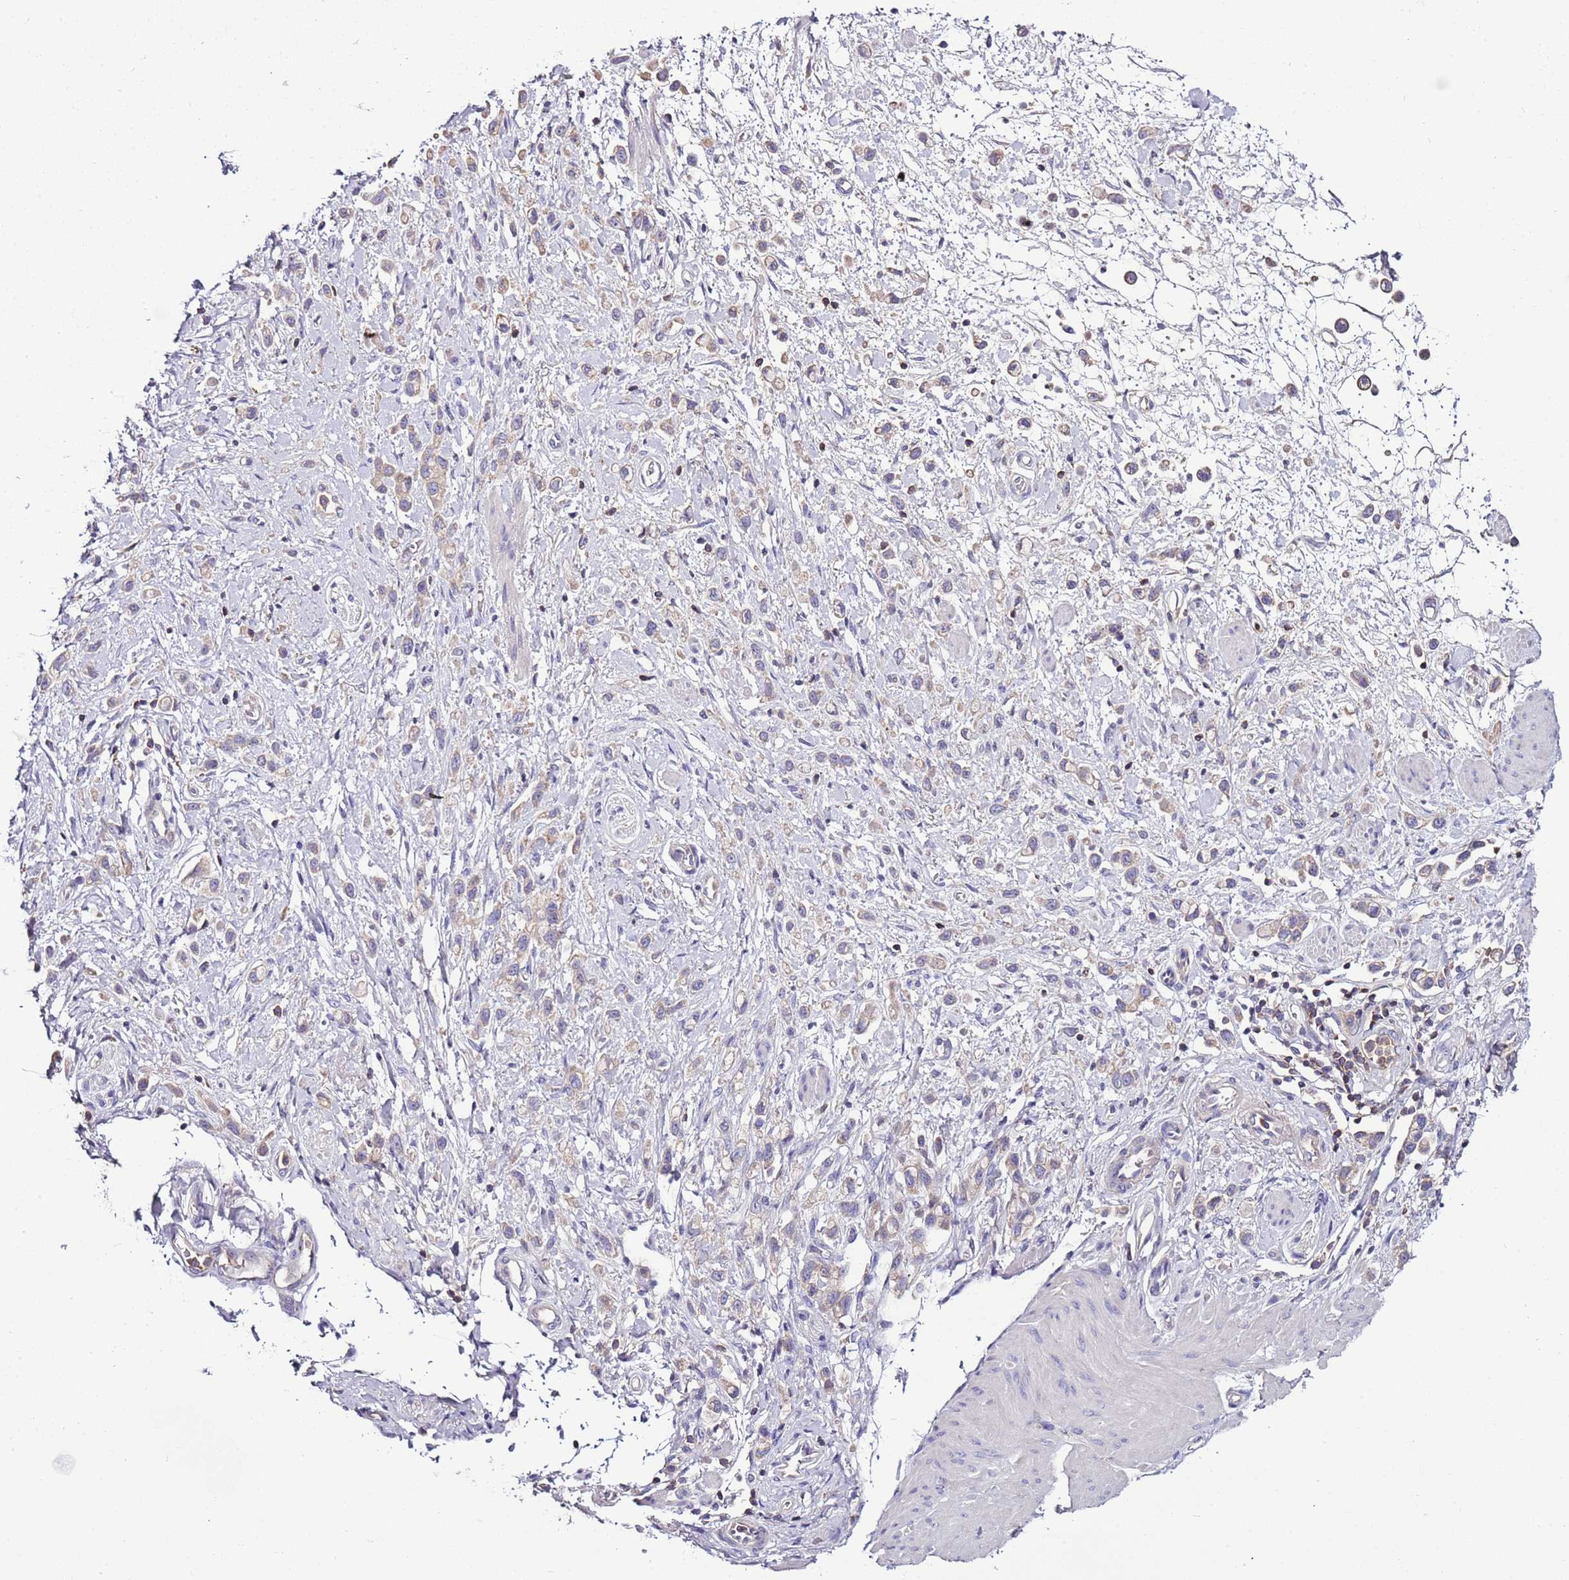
{"staining": {"intensity": "negative", "quantity": "none", "location": "none"}, "tissue": "stomach cancer", "cell_type": "Tumor cells", "image_type": "cancer", "snomed": [{"axis": "morphology", "description": "Adenocarcinoma, NOS"}, {"axis": "topography", "description": "Stomach"}], "caption": "High magnification brightfield microscopy of stomach cancer (adenocarcinoma) stained with DAB (brown) and counterstained with hematoxylin (blue): tumor cells show no significant staining. (DAB (3,3'-diaminobenzidine) immunohistochemistry (IHC) visualized using brightfield microscopy, high magnification).", "gene": "IGIP", "patient": {"sex": "female", "age": 65}}